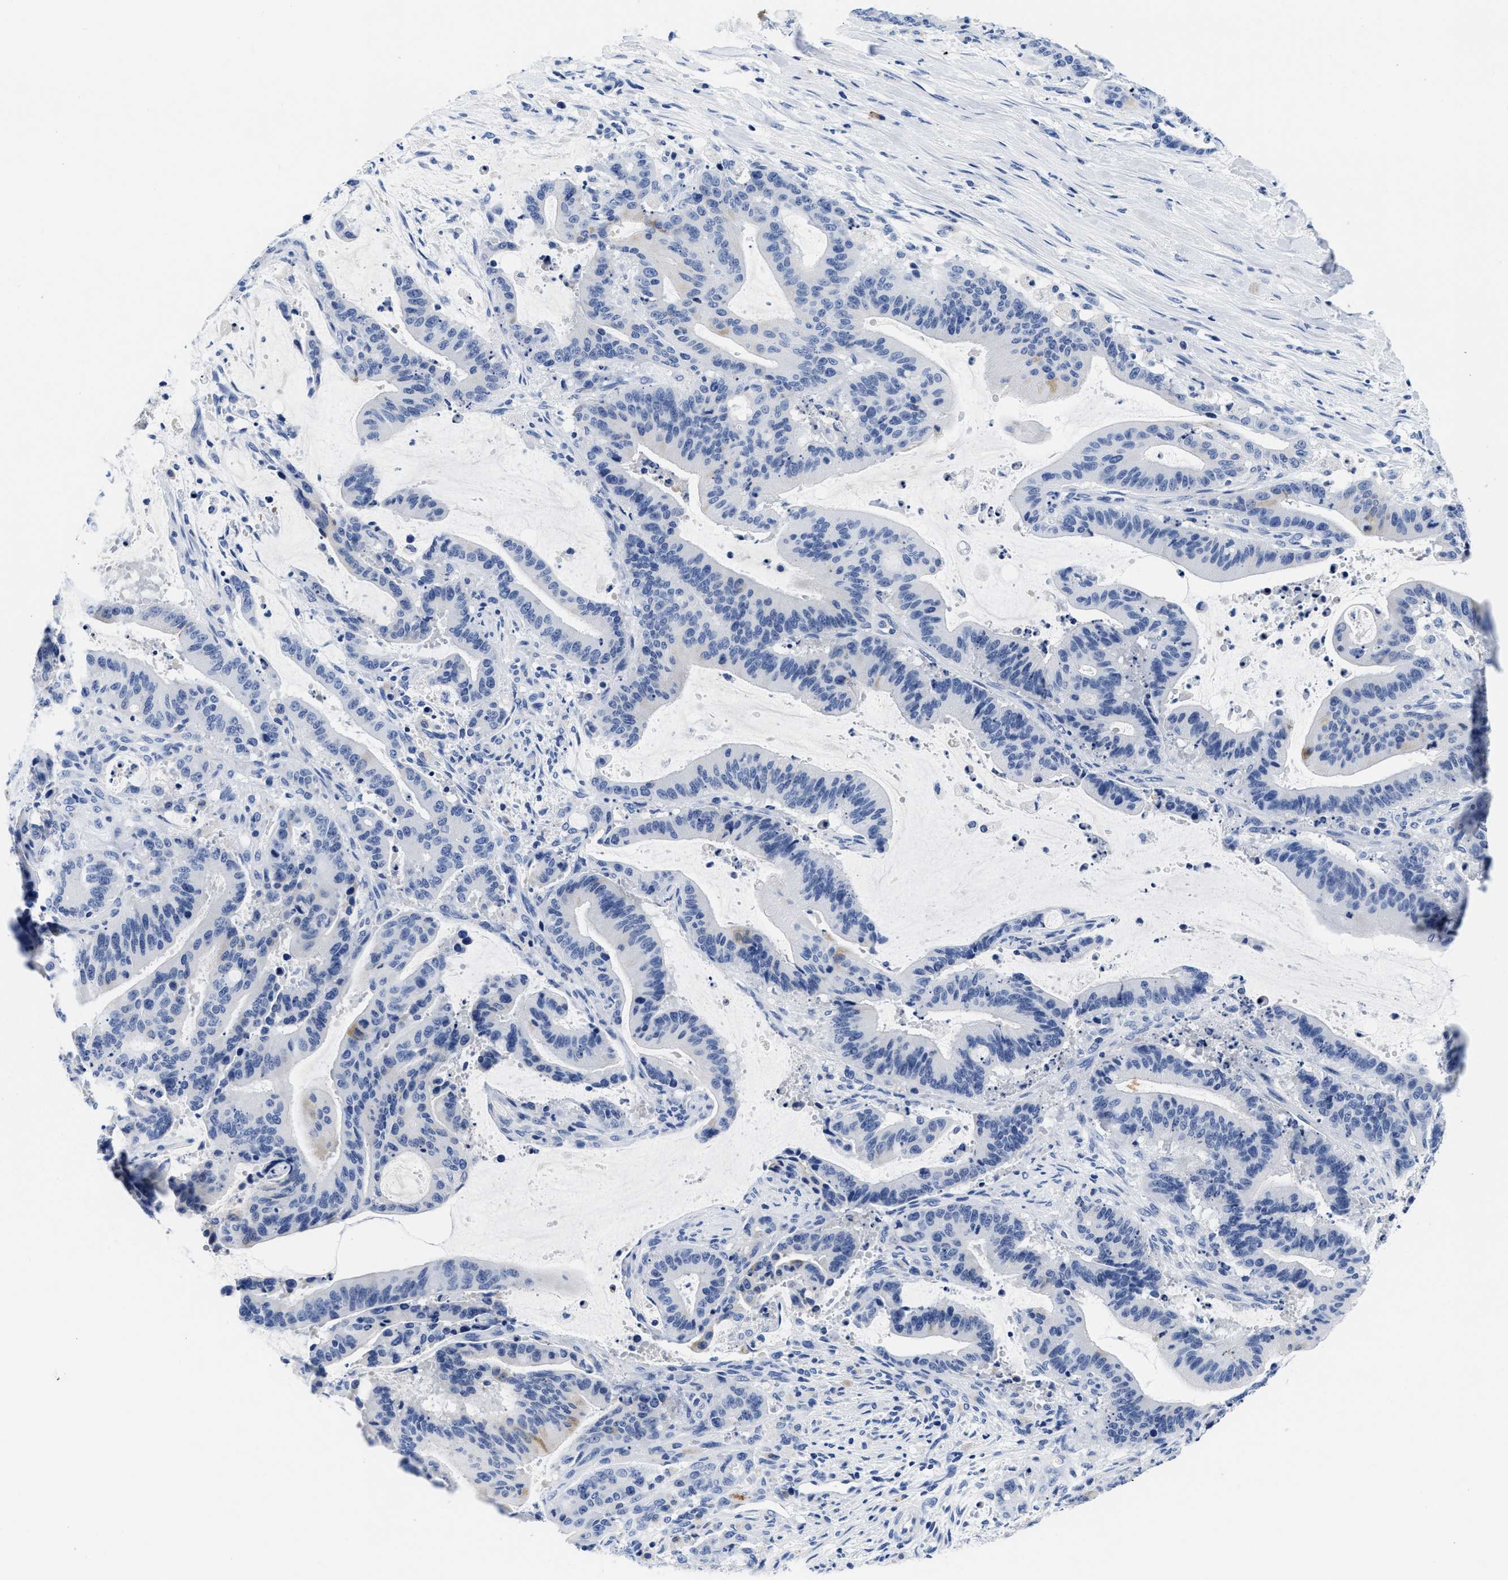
{"staining": {"intensity": "negative", "quantity": "none", "location": "none"}, "tissue": "liver cancer", "cell_type": "Tumor cells", "image_type": "cancer", "snomed": [{"axis": "morphology", "description": "Normal tissue, NOS"}, {"axis": "morphology", "description": "Cholangiocarcinoma"}, {"axis": "topography", "description": "Liver"}, {"axis": "topography", "description": "Peripheral nerve tissue"}], "caption": "A micrograph of liver cancer stained for a protein demonstrates no brown staining in tumor cells.", "gene": "TTC3", "patient": {"sex": "female", "age": 73}}